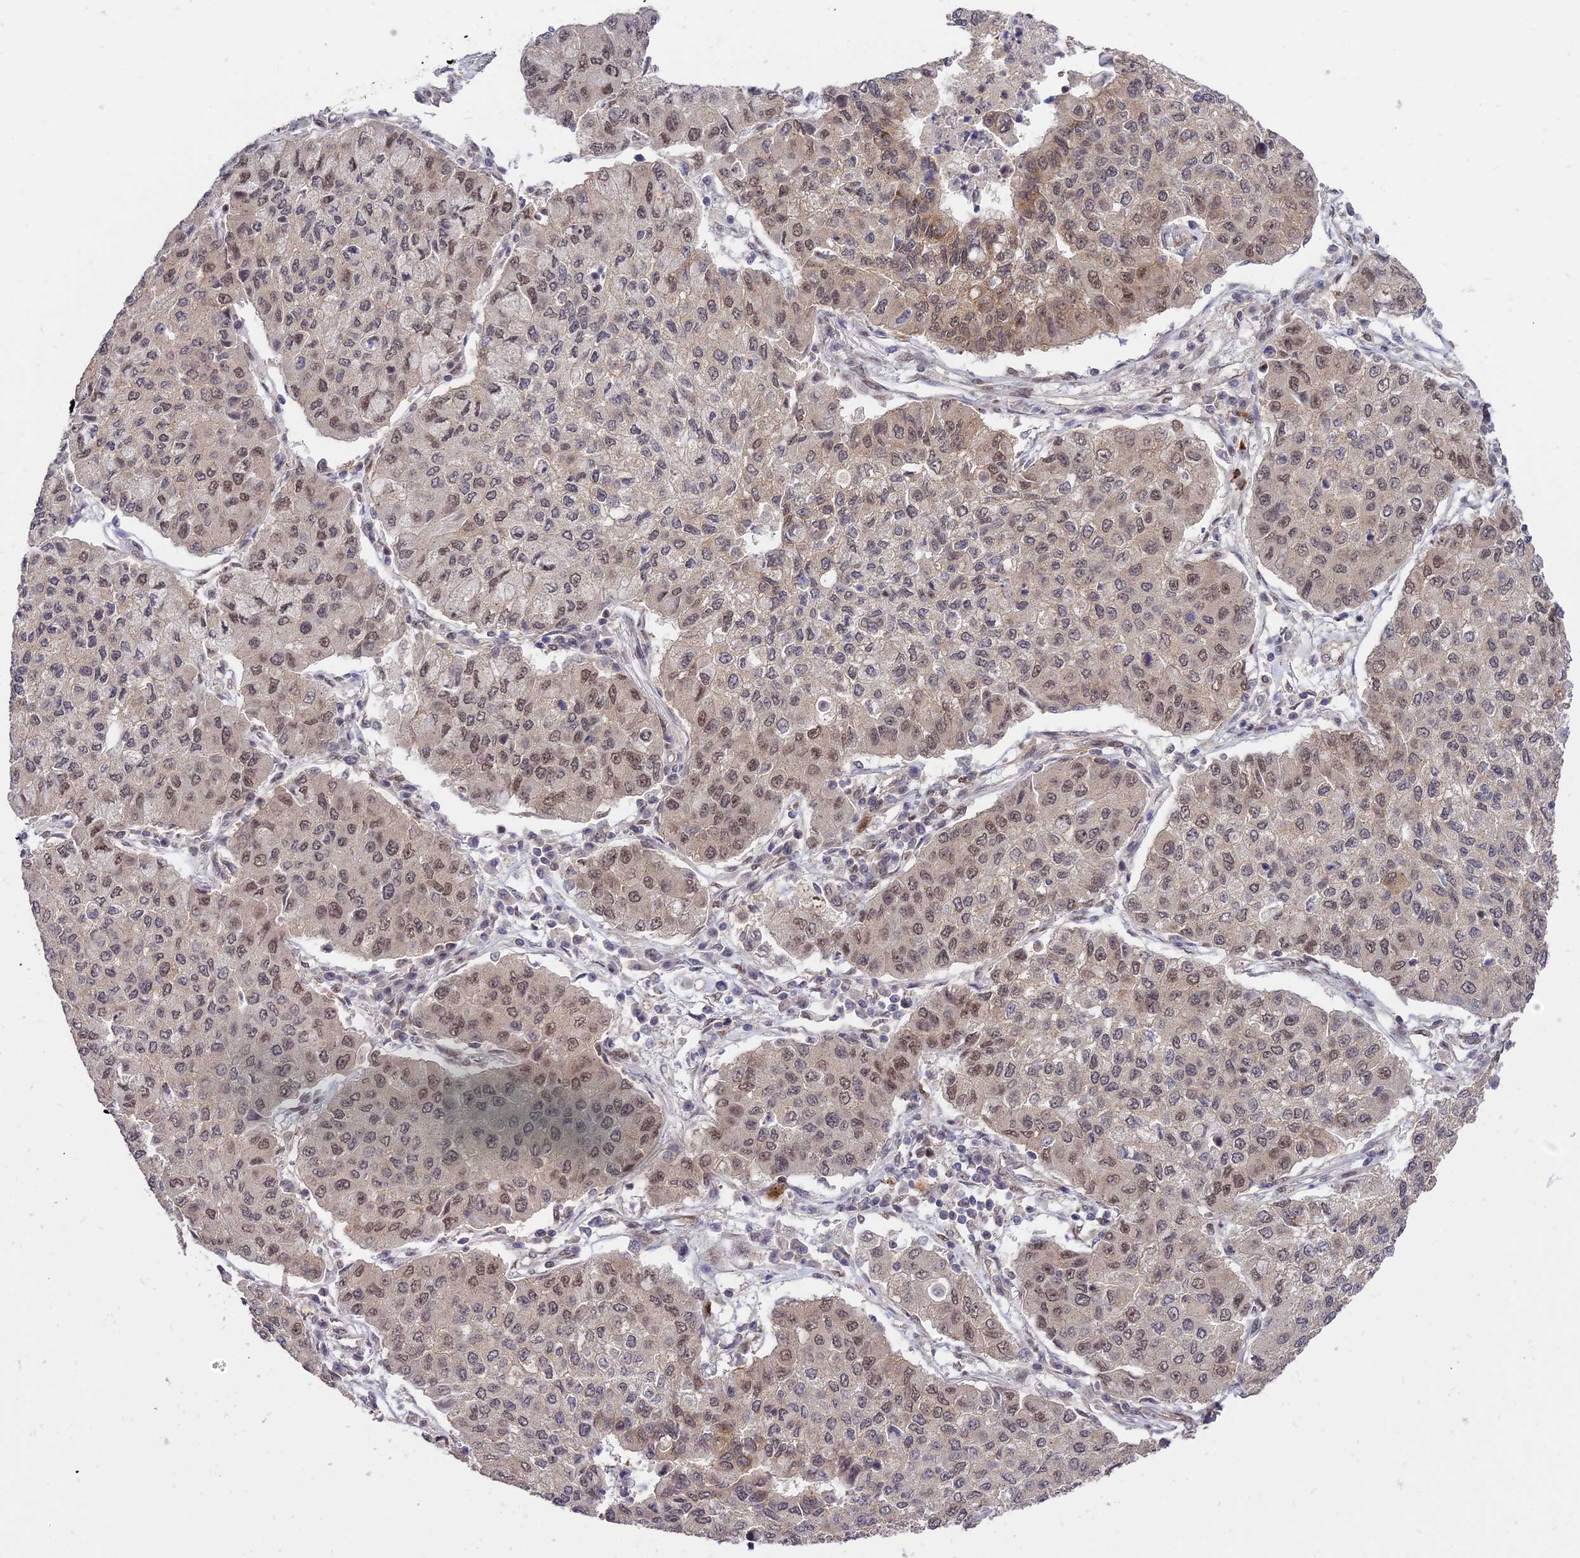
{"staining": {"intensity": "moderate", "quantity": ">75%", "location": "nuclear"}, "tissue": "lung cancer", "cell_type": "Tumor cells", "image_type": "cancer", "snomed": [{"axis": "morphology", "description": "Squamous cell carcinoma, NOS"}, {"axis": "topography", "description": "Lung"}], "caption": "High-magnification brightfield microscopy of squamous cell carcinoma (lung) stained with DAB (brown) and counterstained with hematoxylin (blue). tumor cells exhibit moderate nuclear staining is identified in approximately>75% of cells. Using DAB (brown) and hematoxylin (blue) stains, captured at high magnification using brightfield microscopy.", "gene": "ZNF85", "patient": {"sex": "male", "age": 74}}